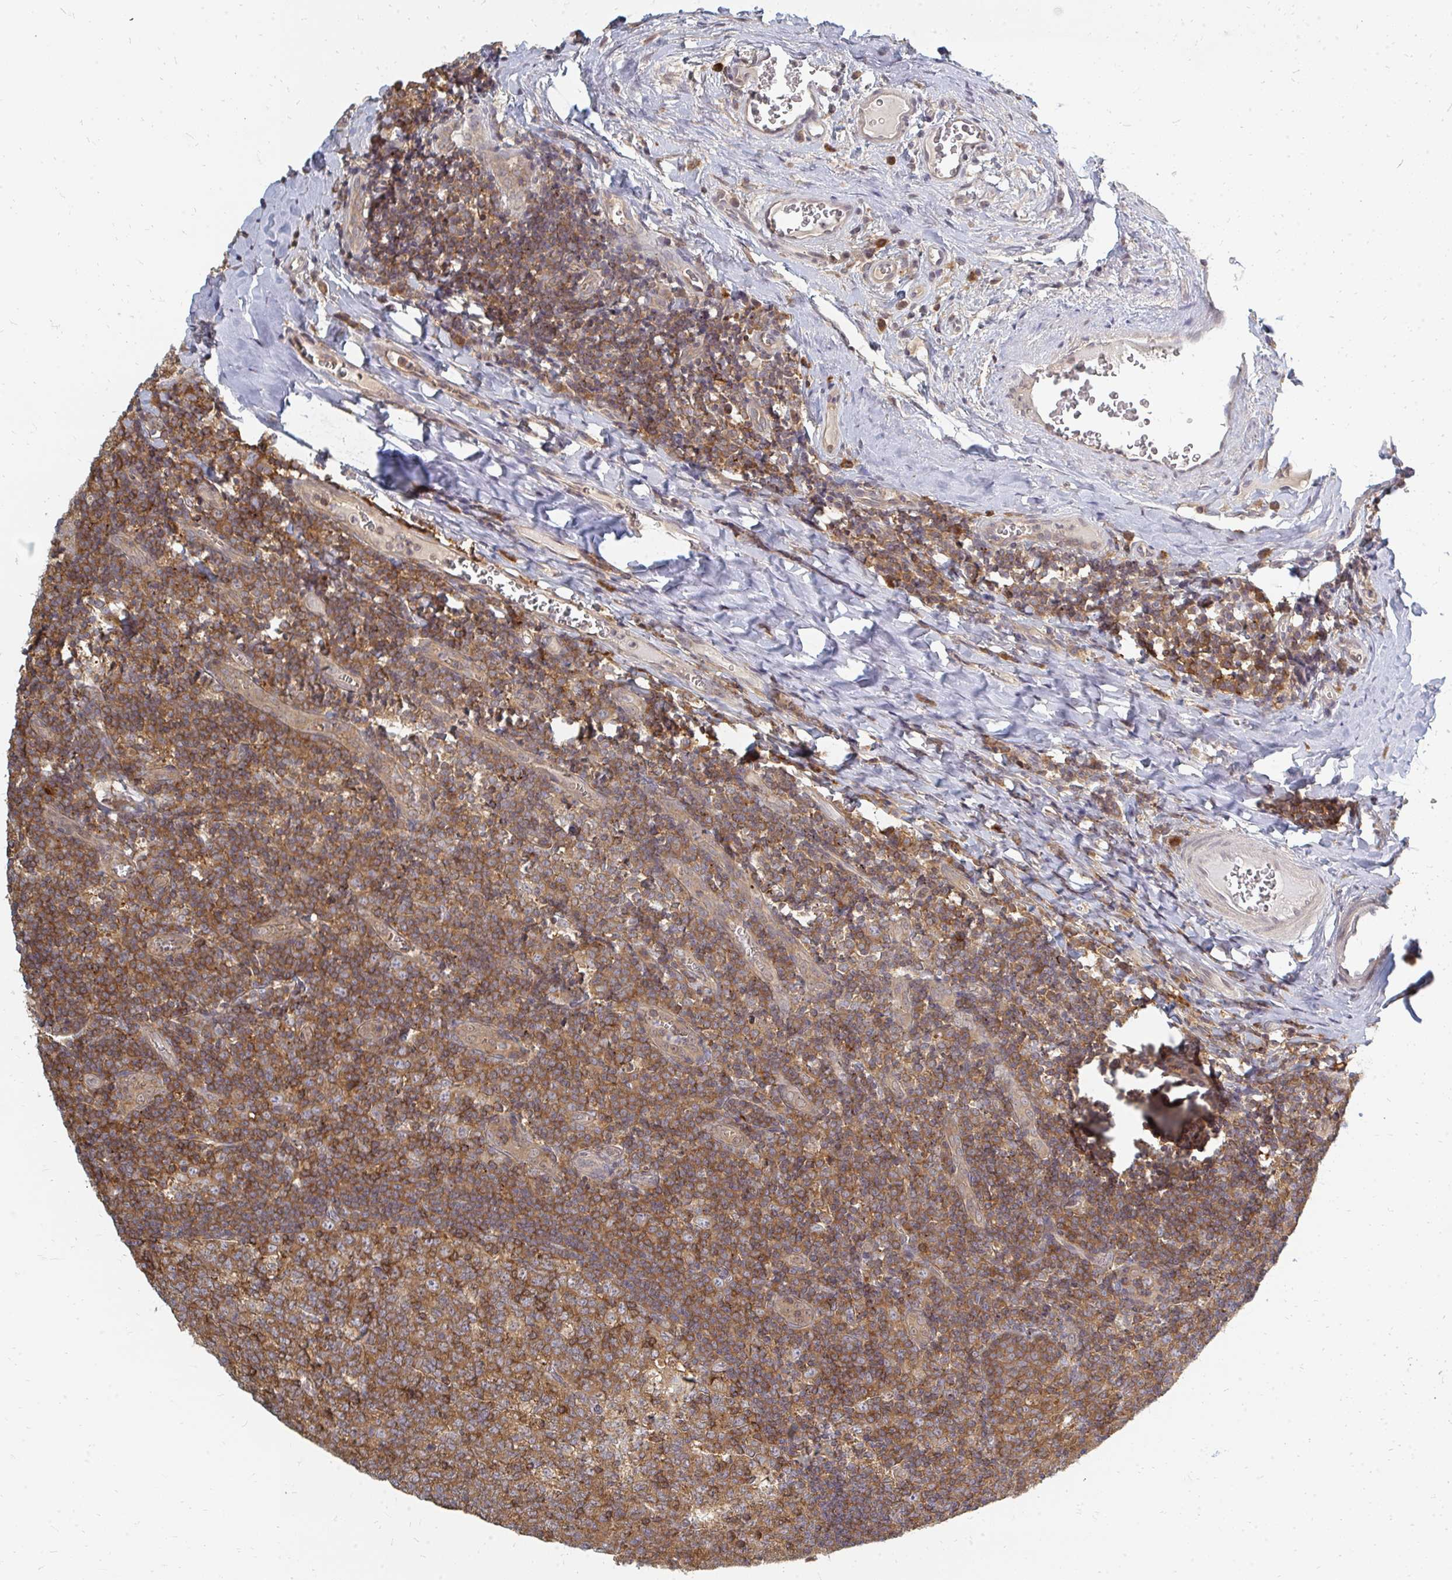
{"staining": {"intensity": "moderate", "quantity": ">75%", "location": "cytoplasmic/membranous"}, "tissue": "tonsil", "cell_type": "Germinal center cells", "image_type": "normal", "snomed": [{"axis": "morphology", "description": "Normal tissue, NOS"}, {"axis": "morphology", "description": "Inflammation, NOS"}, {"axis": "topography", "description": "Tonsil"}], "caption": "Normal tonsil demonstrates moderate cytoplasmic/membranous positivity in approximately >75% of germinal center cells Using DAB (brown) and hematoxylin (blue) stains, captured at high magnification using brightfield microscopy..", "gene": "ZNF285", "patient": {"sex": "female", "age": 31}}